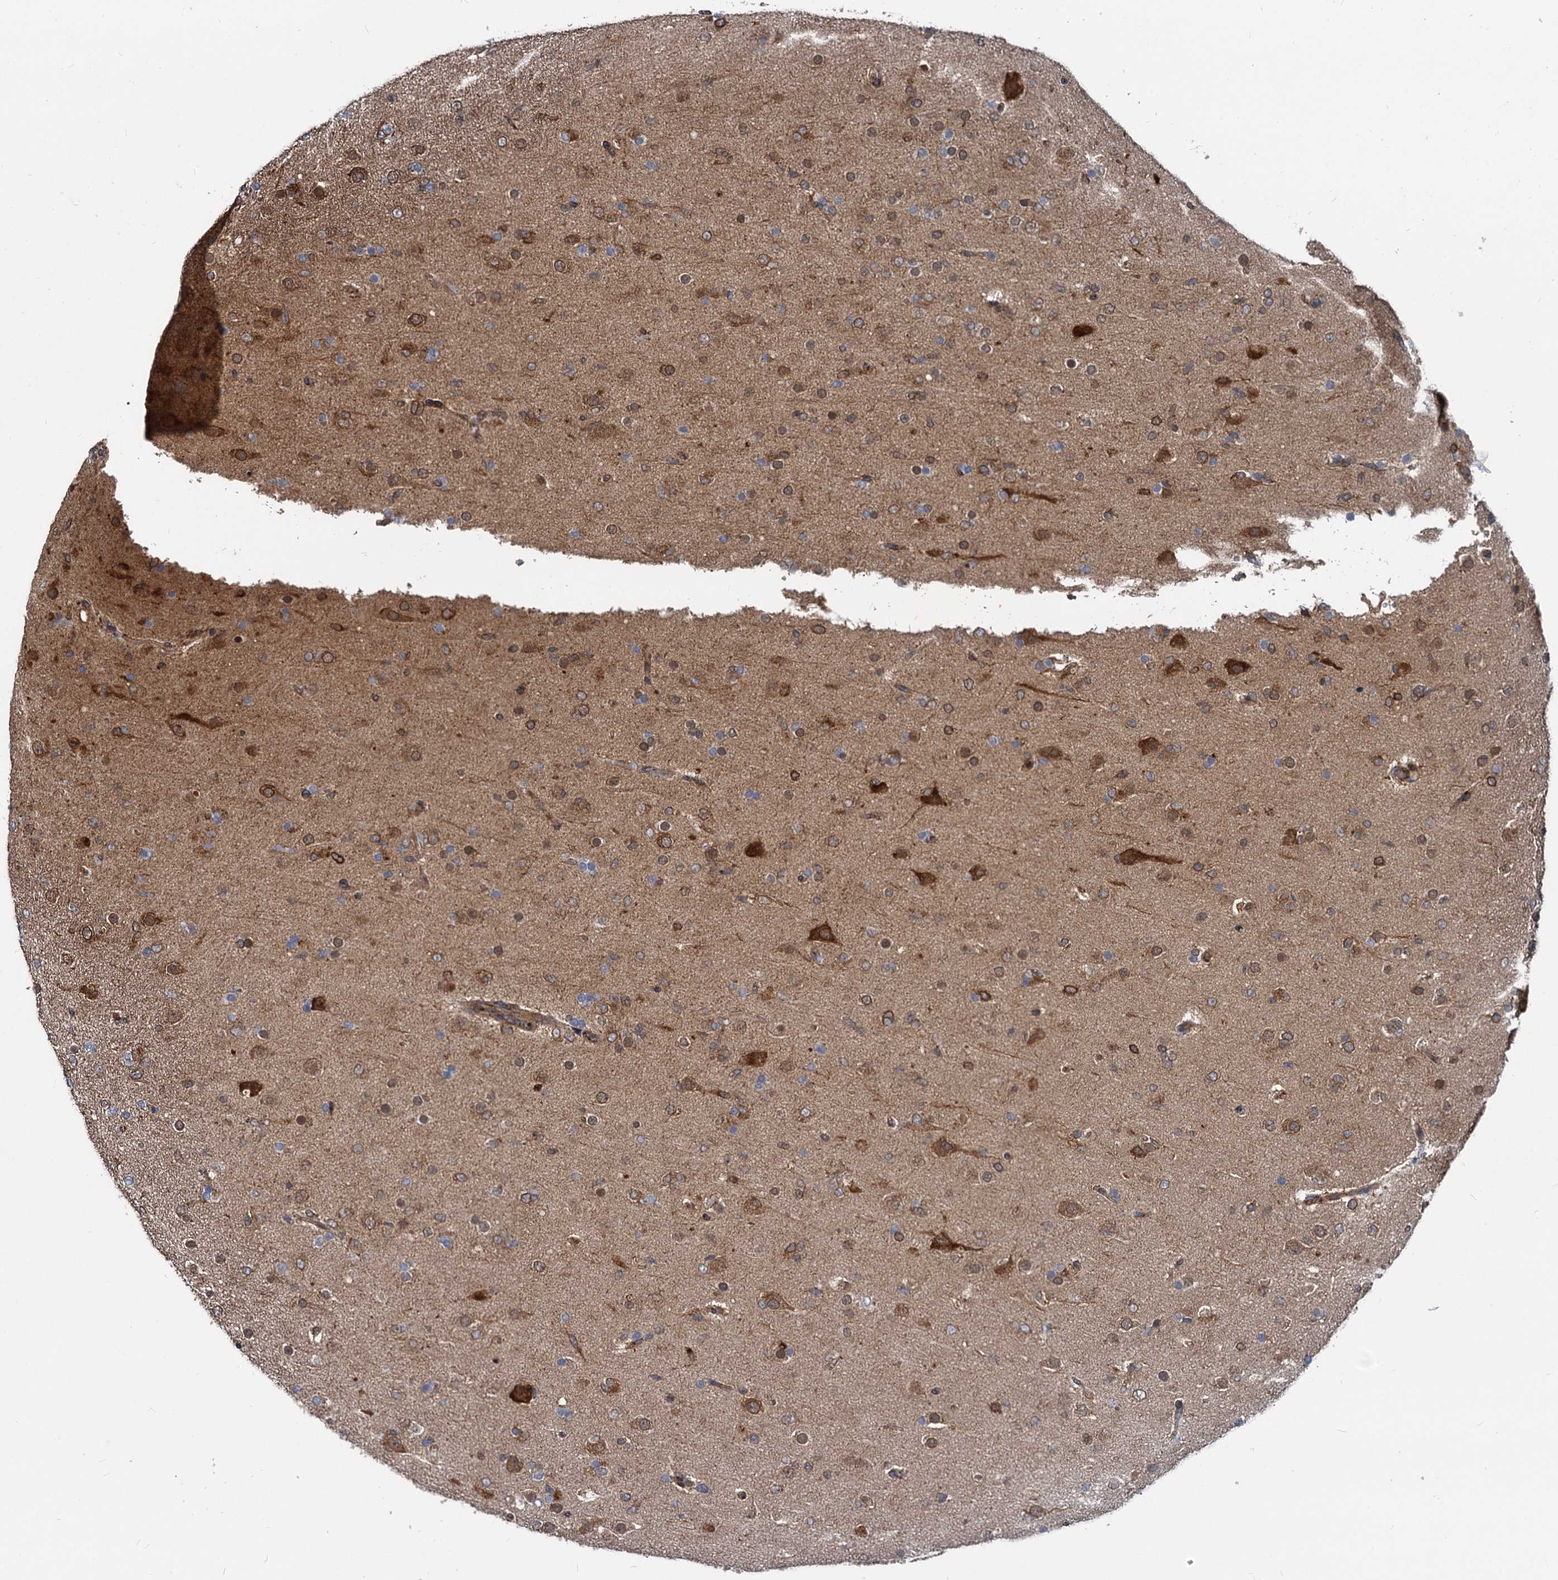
{"staining": {"intensity": "strong", "quantity": "25%-75%", "location": "cytoplasmic/membranous"}, "tissue": "glioma", "cell_type": "Tumor cells", "image_type": "cancer", "snomed": [{"axis": "morphology", "description": "Glioma, malignant, Low grade"}, {"axis": "topography", "description": "Brain"}], "caption": "This is a photomicrograph of immunohistochemistry staining of malignant glioma (low-grade), which shows strong staining in the cytoplasmic/membranous of tumor cells.", "gene": "STIM1", "patient": {"sex": "male", "age": 65}}